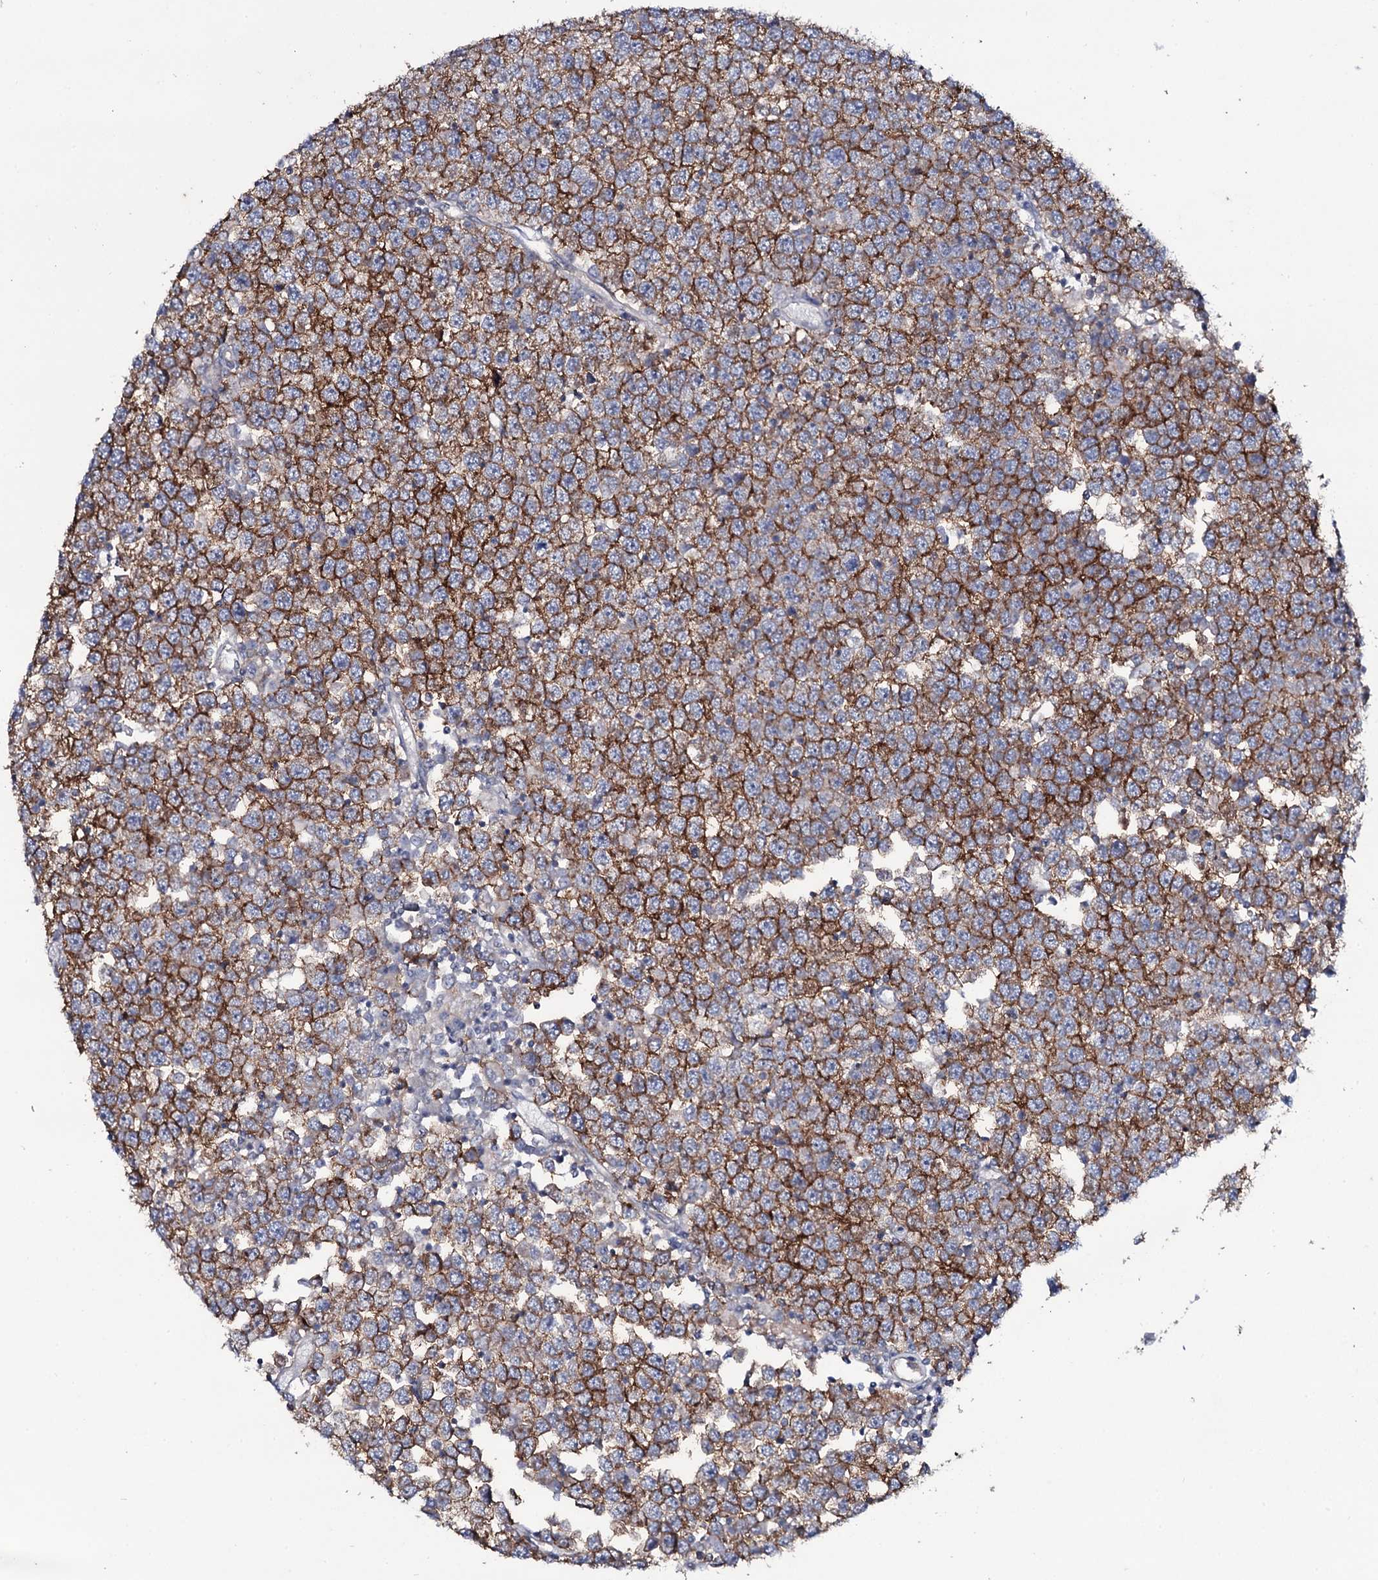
{"staining": {"intensity": "strong", "quantity": ">75%", "location": "cytoplasmic/membranous"}, "tissue": "testis cancer", "cell_type": "Tumor cells", "image_type": "cancer", "snomed": [{"axis": "morphology", "description": "Seminoma, NOS"}, {"axis": "topography", "description": "Testis"}], "caption": "A brown stain highlights strong cytoplasmic/membranous expression of a protein in human testis seminoma tumor cells.", "gene": "SNAP23", "patient": {"sex": "male", "age": 65}}